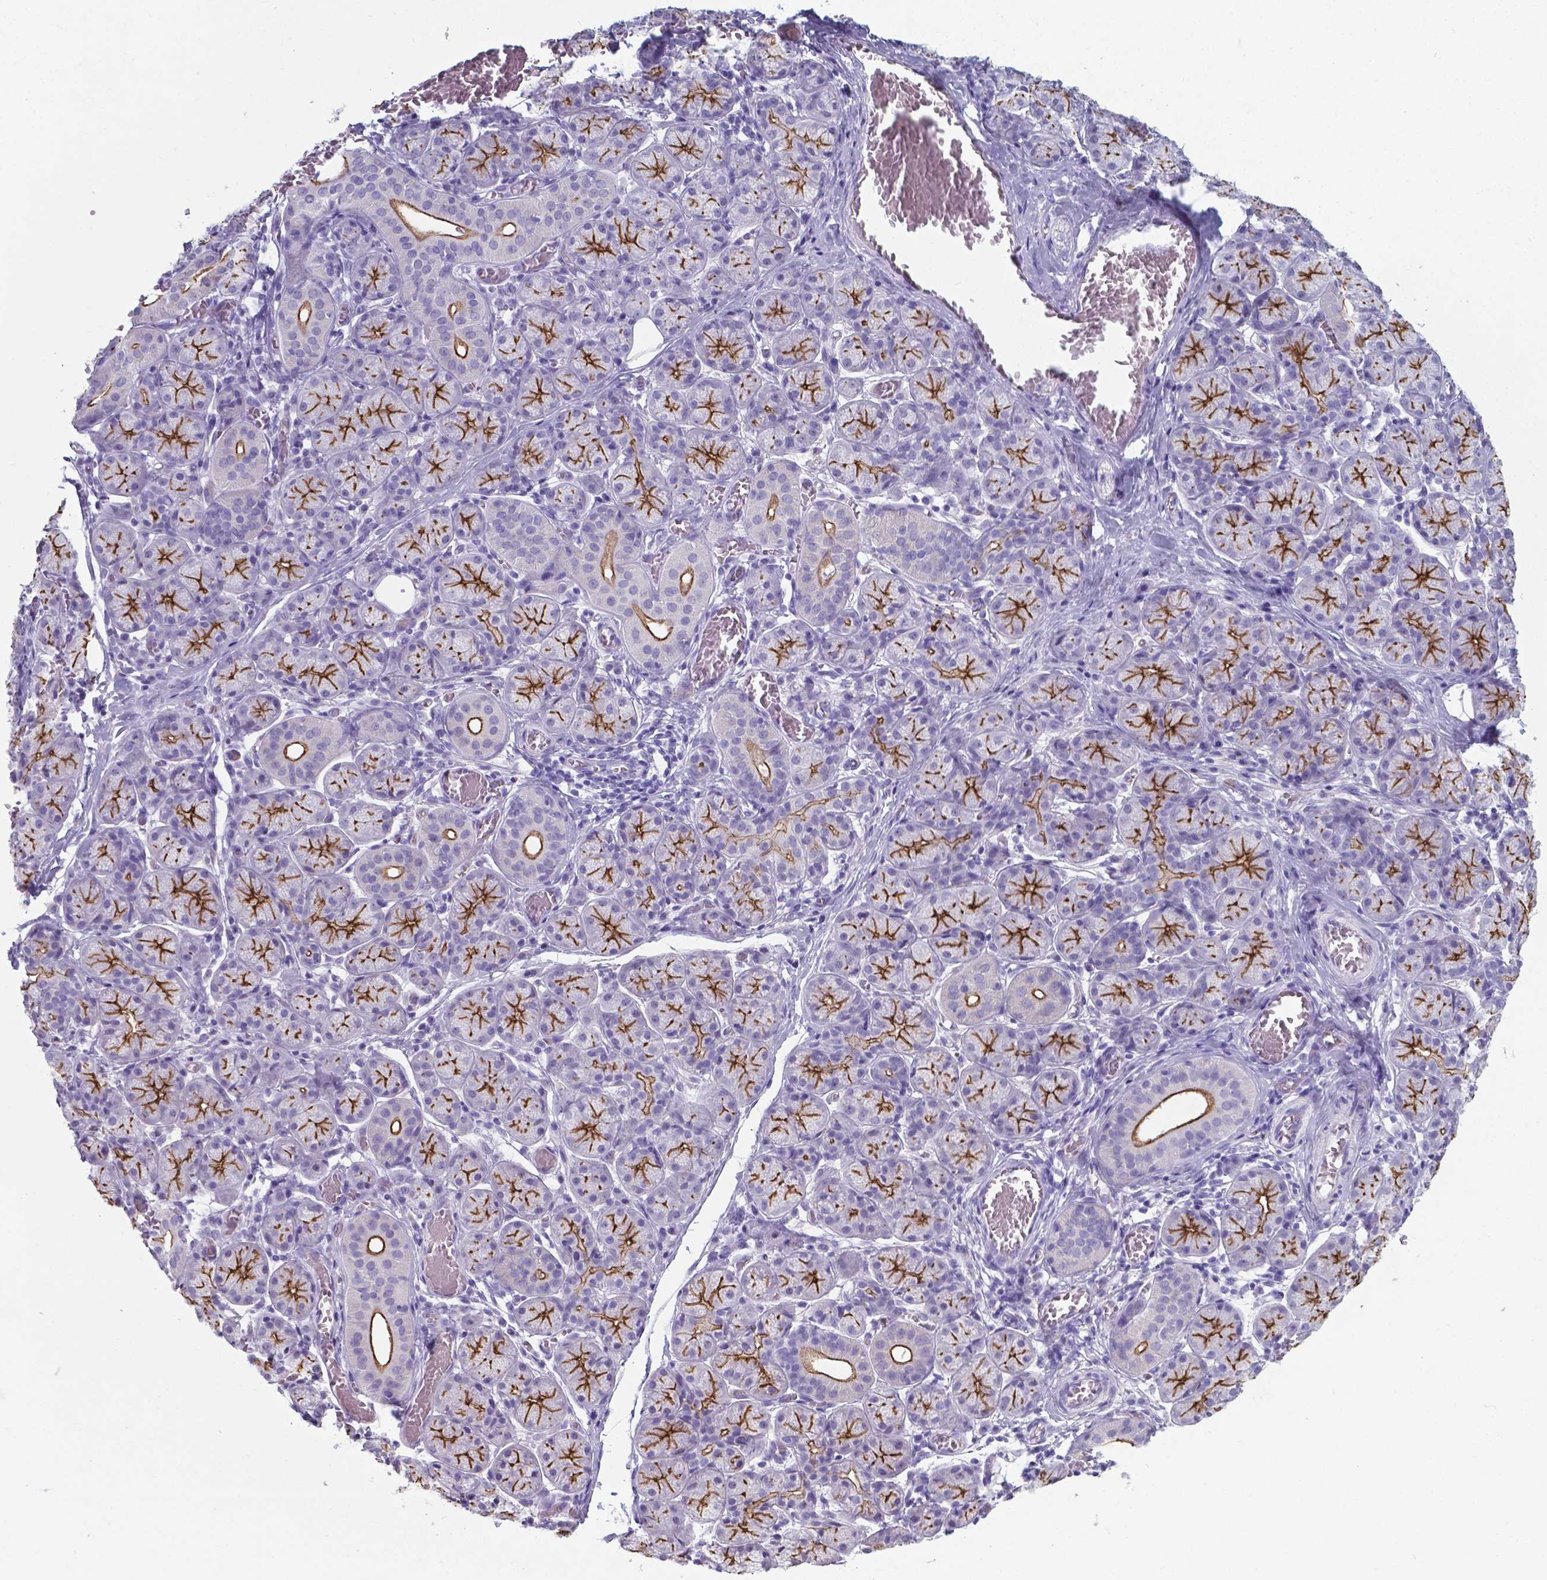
{"staining": {"intensity": "strong", "quantity": ">75%", "location": "cytoplasmic/membranous"}, "tissue": "salivary gland", "cell_type": "Glandular cells", "image_type": "normal", "snomed": [{"axis": "morphology", "description": "Normal tissue, NOS"}, {"axis": "topography", "description": "Salivary gland"}, {"axis": "topography", "description": "Peripheral nerve tissue"}], "caption": "Normal salivary gland was stained to show a protein in brown. There is high levels of strong cytoplasmic/membranous positivity in about >75% of glandular cells.", "gene": "AP5B1", "patient": {"sex": "female", "age": 24}}